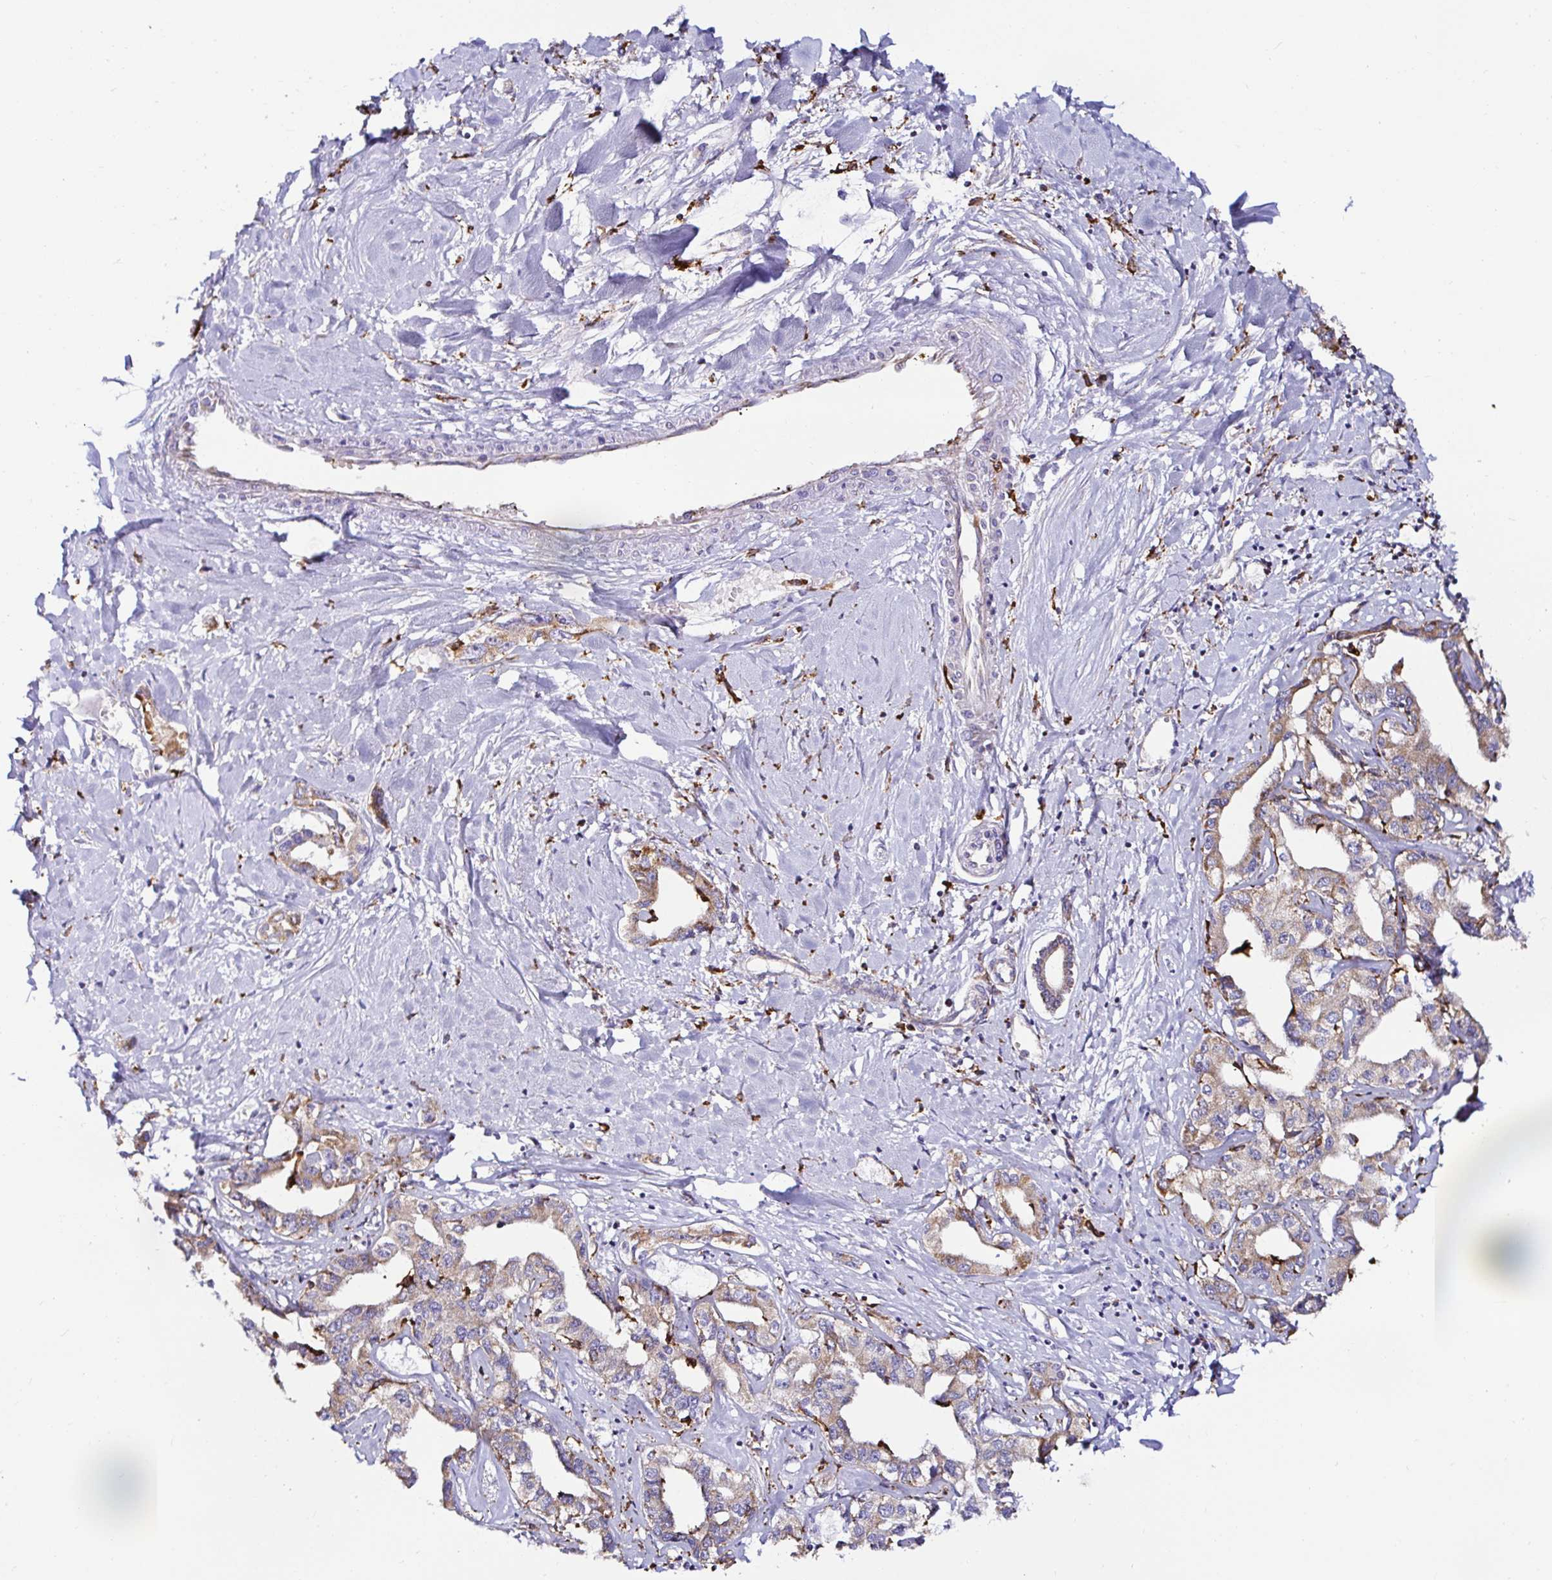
{"staining": {"intensity": "moderate", "quantity": ">75%", "location": "cytoplasmic/membranous"}, "tissue": "liver cancer", "cell_type": "Tumor cells", "image_type": "cancer", "snomed": [{"axis": "morphology", "description": "Cholangiocarcinoma"}, {"axis": "topography", "description": "Liver"}], "caption": "DAB (3,3'-diaminobenzidine) immunohistochemical staining of human liver cancer displays moderate cytoplasmic/membranous protein positivity in about >75% of tumor cells. Nuclei are stained in blue.", "gene": "MSR1", "patient": {"sex": "male", "age": 59}}